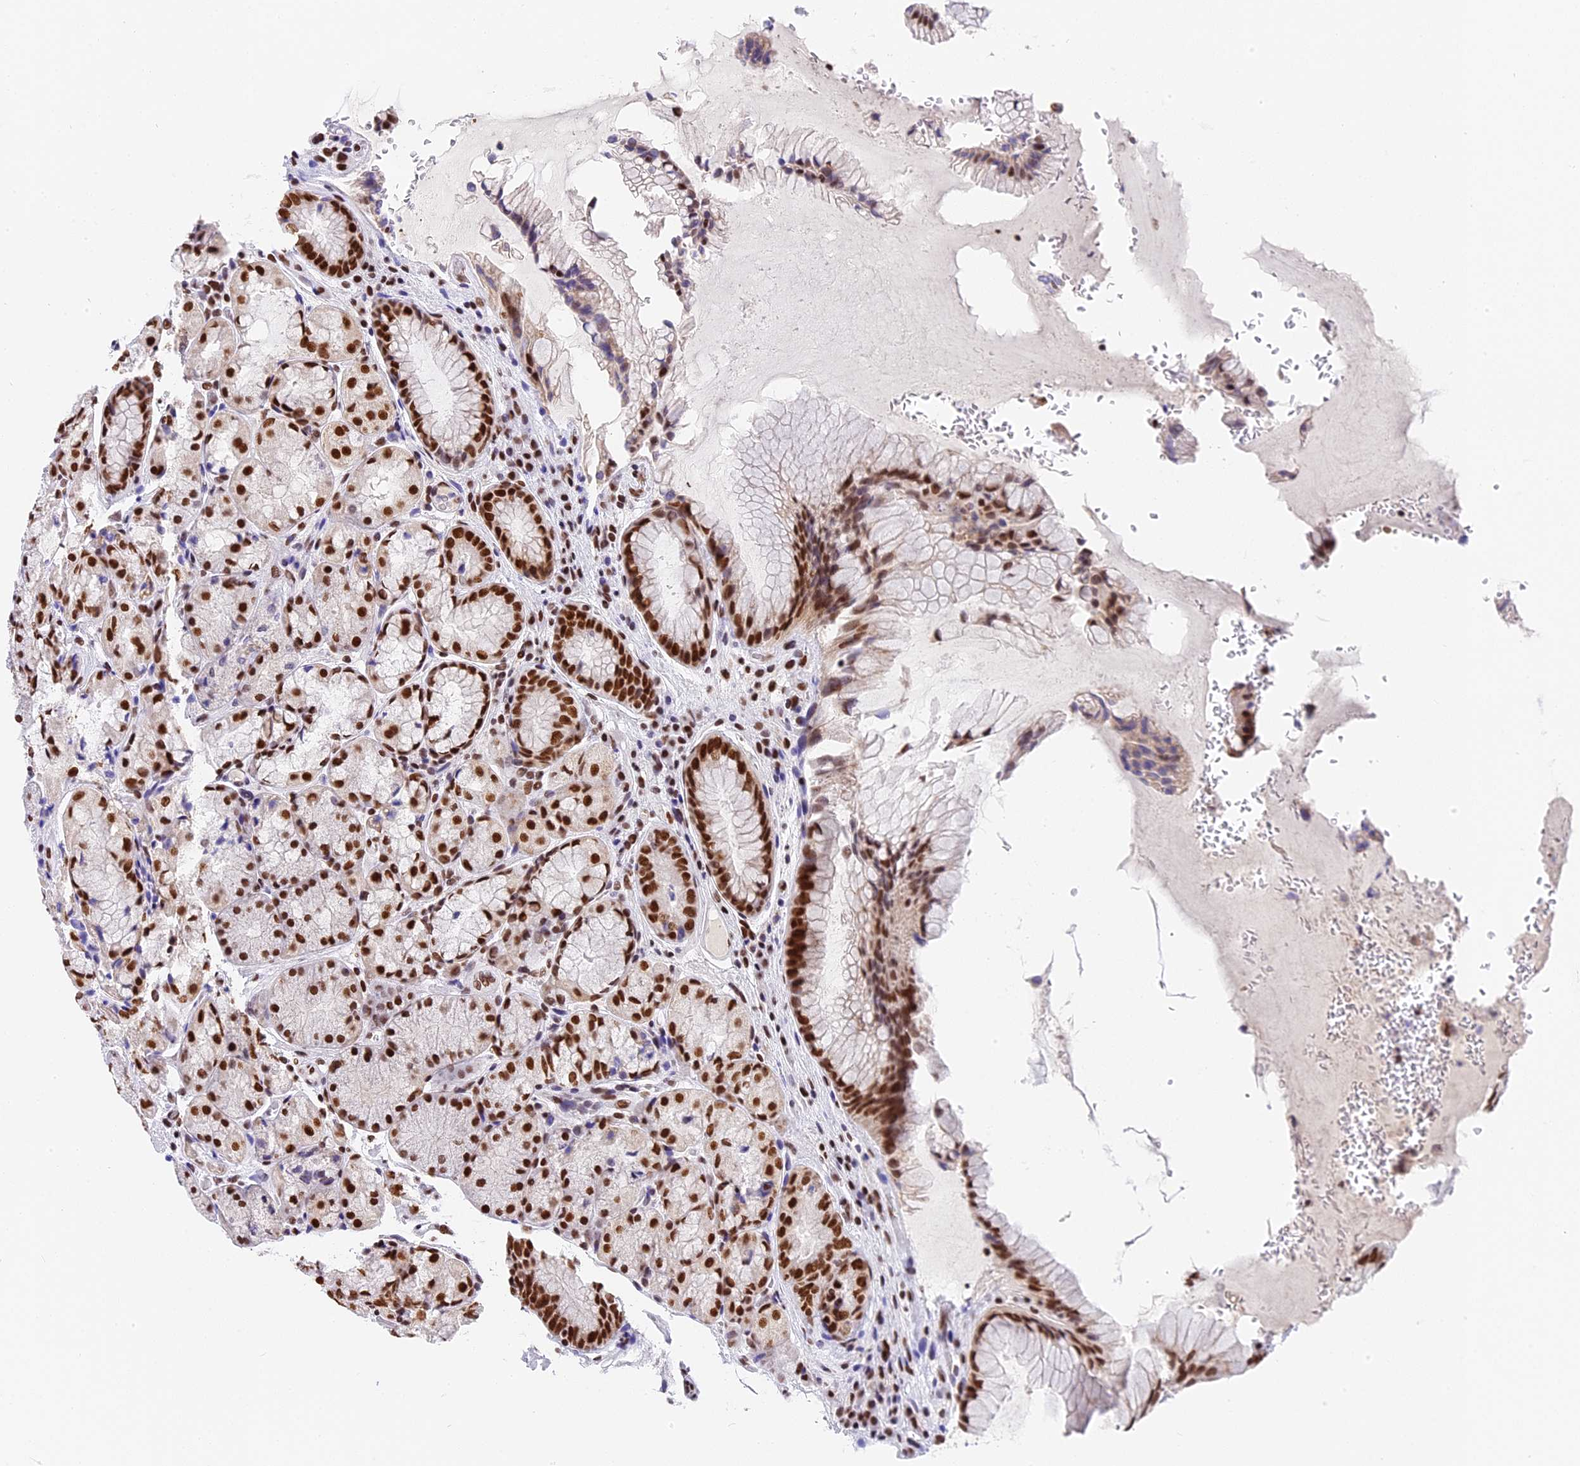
{"staining": {"intensity": "strong", "quantity": ">75%", "location": "nuclear"}, "tissue": "stomach", "cell_type": "Glandular cells", "image_type": "normal", "snomed": [{"axis": "morphology", "description": "Normal tissue, NOS"}, {"axis": "topography", "description": "Stomach"}], "caption": "Immunohistochemistry (IHC) of unremarkable human stomach displays high levels of strong nuclear expression in about >75% of glandular cells. (DAB IHC with brightfield microscopy, high magnification).", "gene": "SBNO1", "patient": {"sex": "male", "age": 63}}